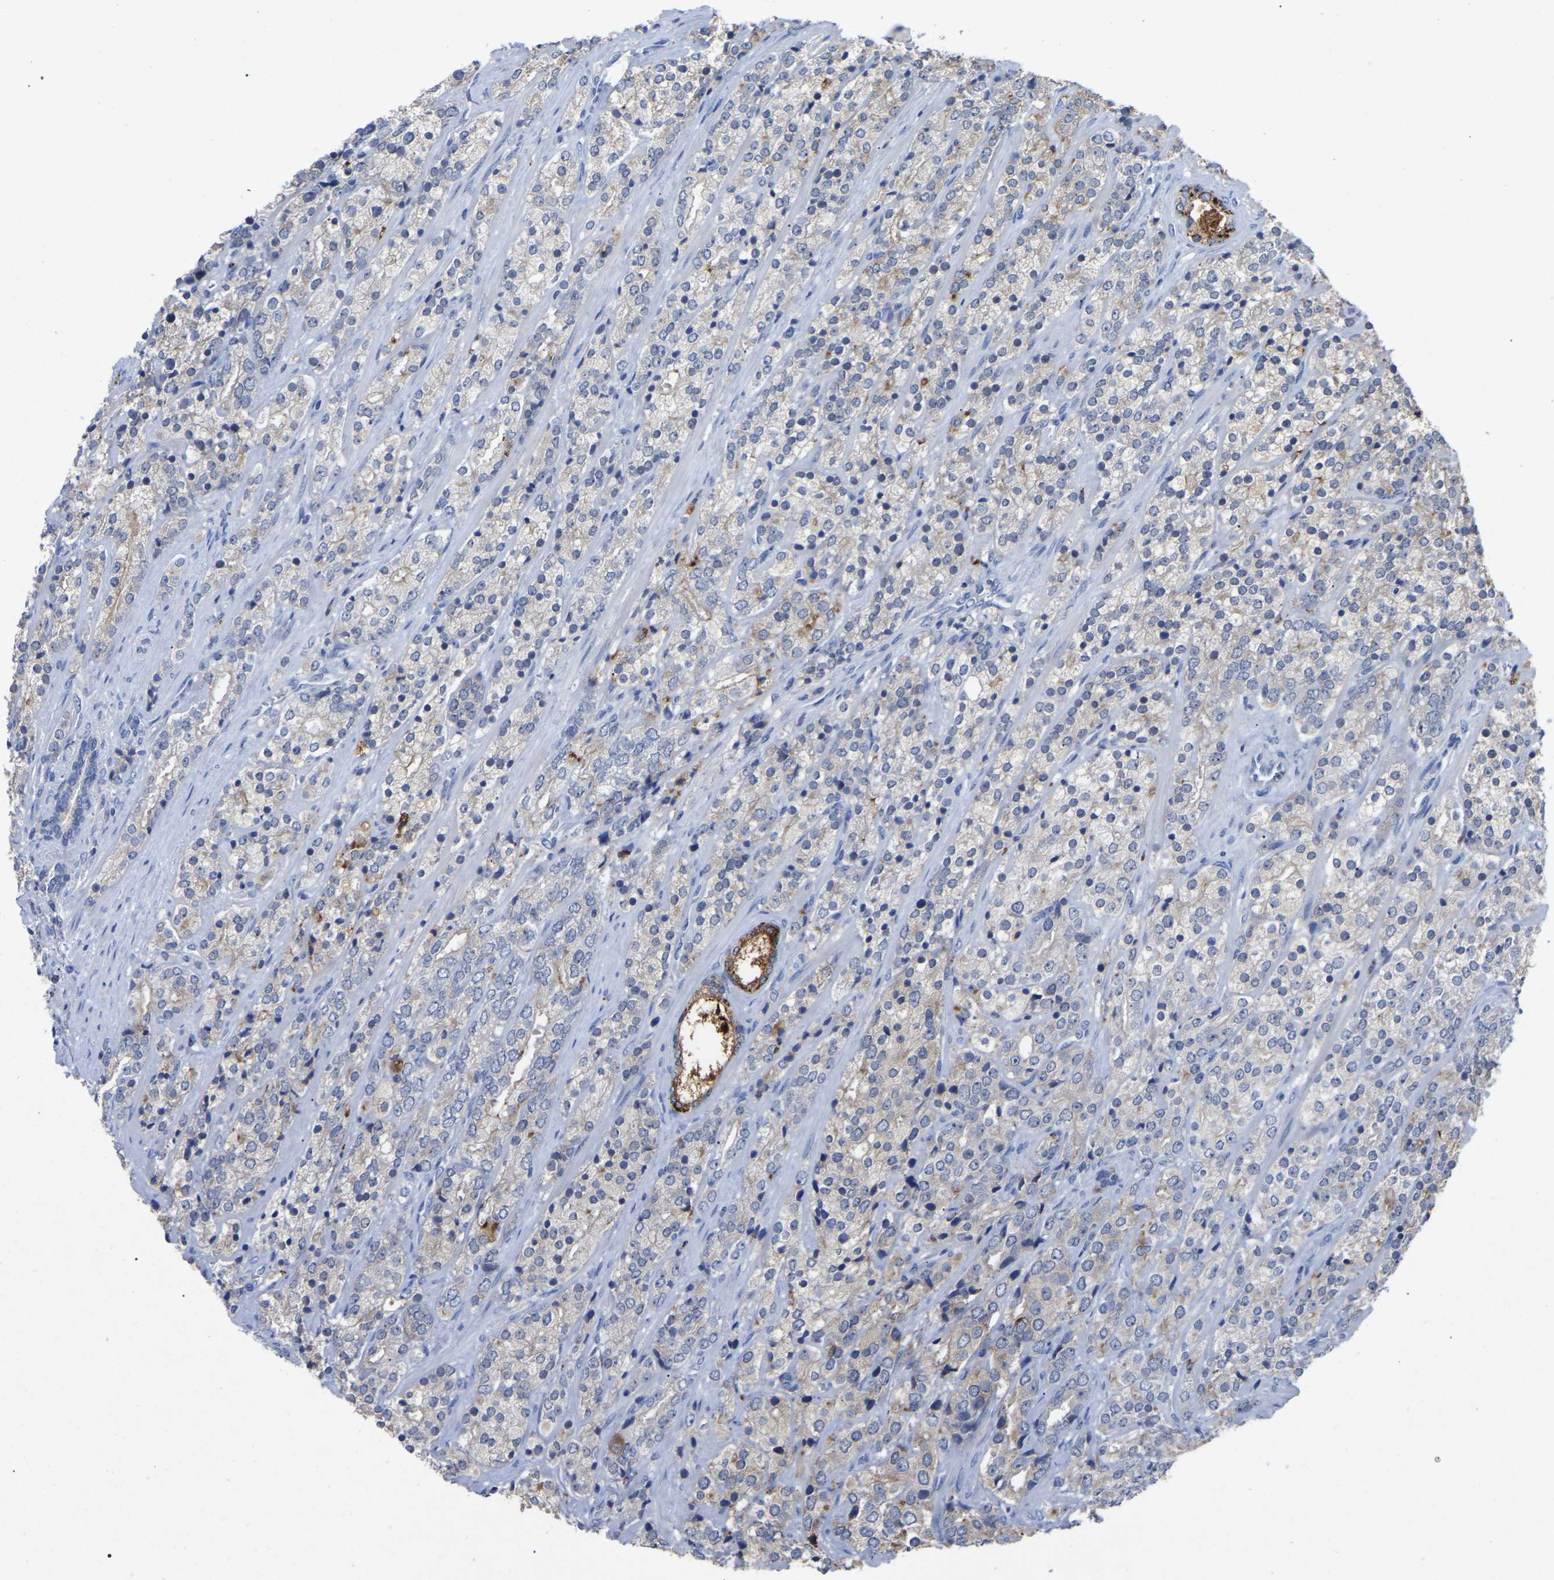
{"staining": {"intensity": "weak", "quantity": "<25%", "location": "cytoplasmic/membranous"}, "tissue": "prostate cancer", "cell_type": "Tumor cells", "image_type": "cancer", "snomed": [{"axis": "morphology", "description": "Adenocarcinoma, High grade"}, {"axis": "topography", "description": "Prostate"}], "caption": "IHC histopathology image of neoplastic tissue: prostate high-grade adenocarcinoma stained with DAB (3,3'-diaminobenzidine) reveals no significant protein positivity in tumor cells.", "gene": "SMPD2", "patient": {"sex": "male", "age": 71}}